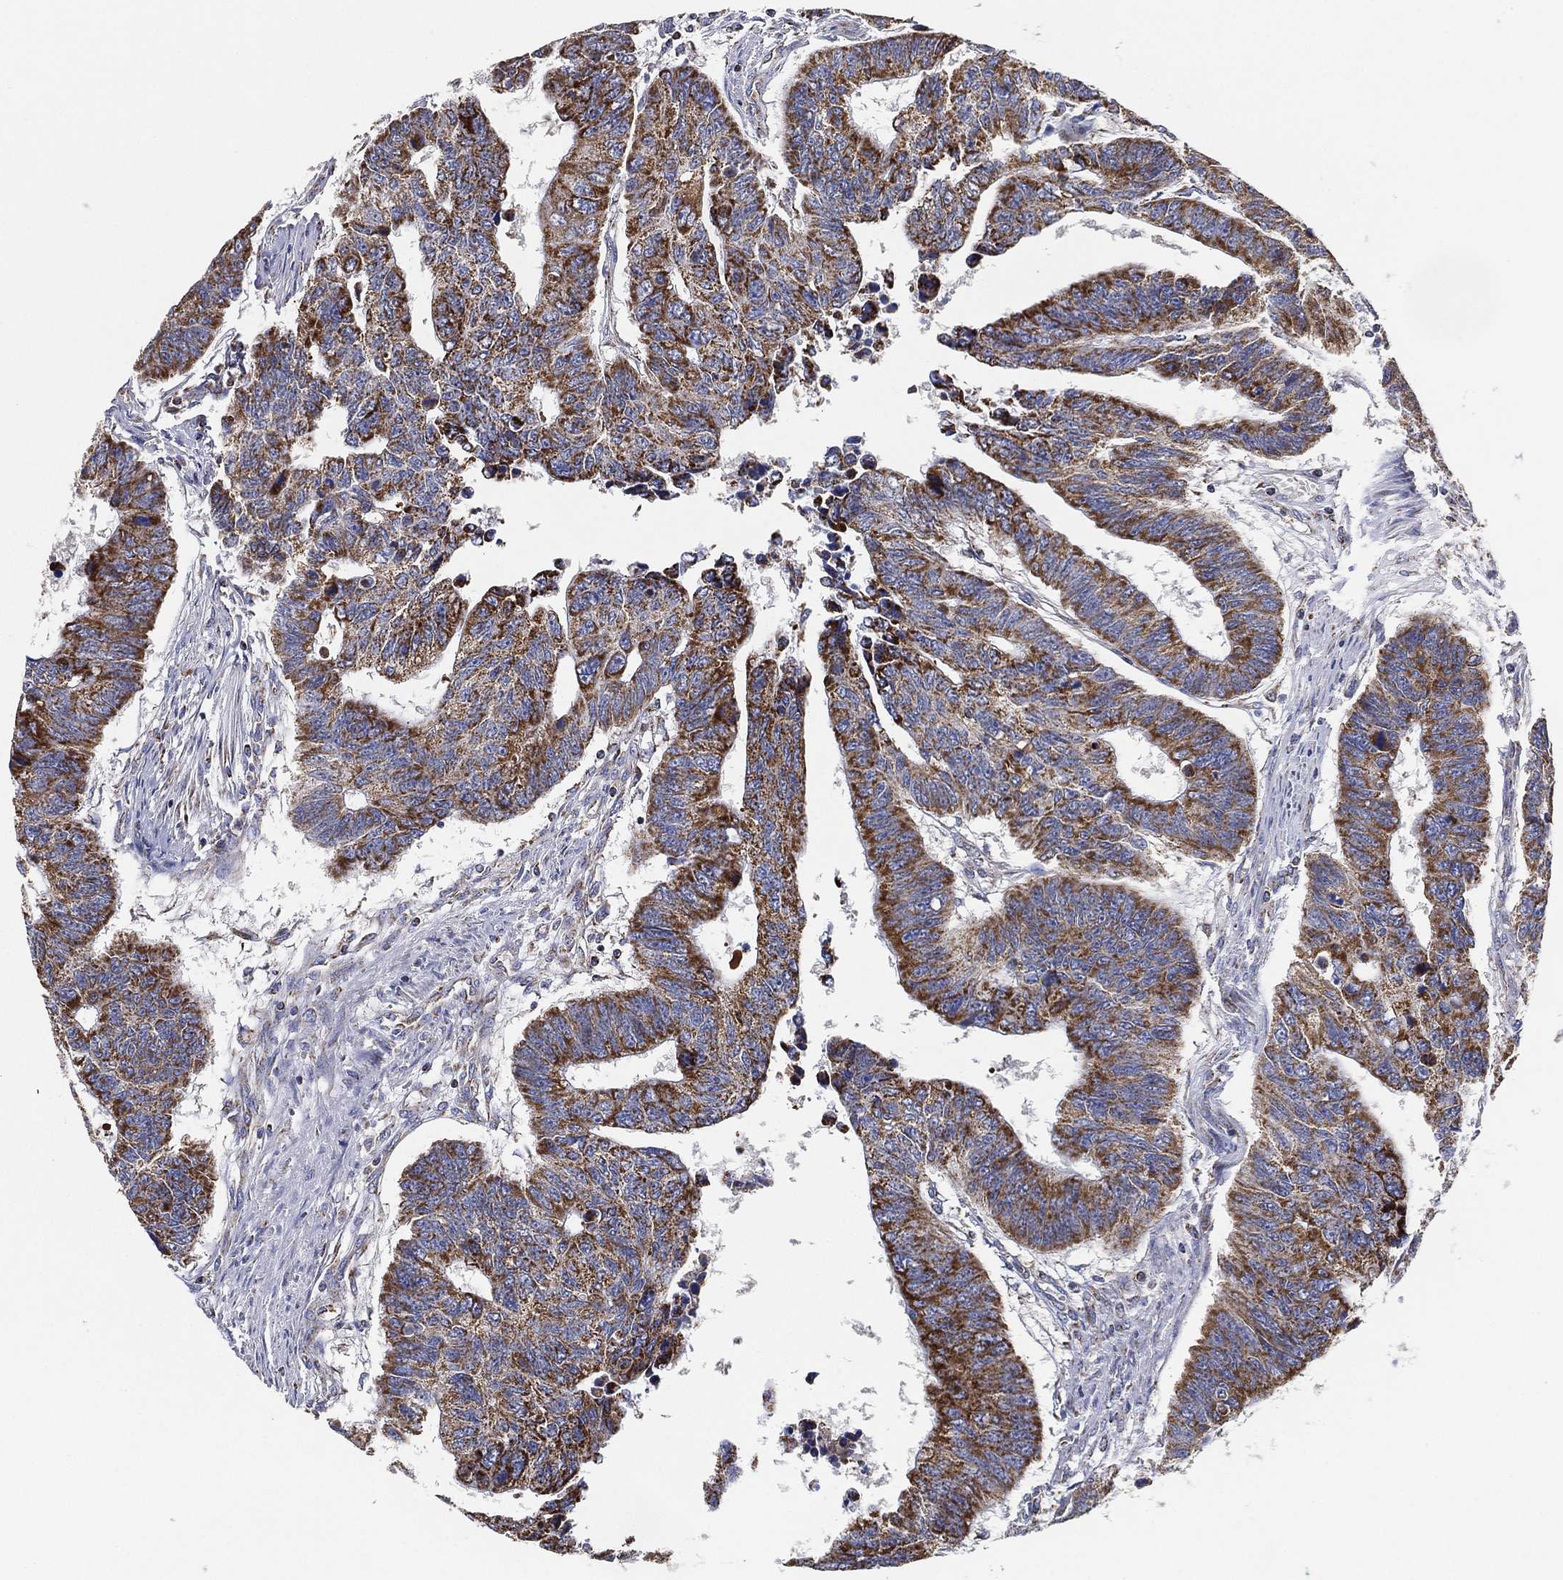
{"staining": {"intensity": "strong", "quantity": ">75%", "location": "cytoplasmic/membranous"}, "tissue": "colorectal cancer", "cell_type": "Tumor cells", "image_type": "cancer", "snomed": [{"axis": "morphology", "description": "Adenocarcinoma, NOS"}, {"axis": "topography", "description": "Rectum"}], "caption": "Colorectal adenocarcinoma stained with a protein marker shows strong staining in tumor cells.", "gene": "GCAT", "patient": {"sex": "female", "age": 85}}